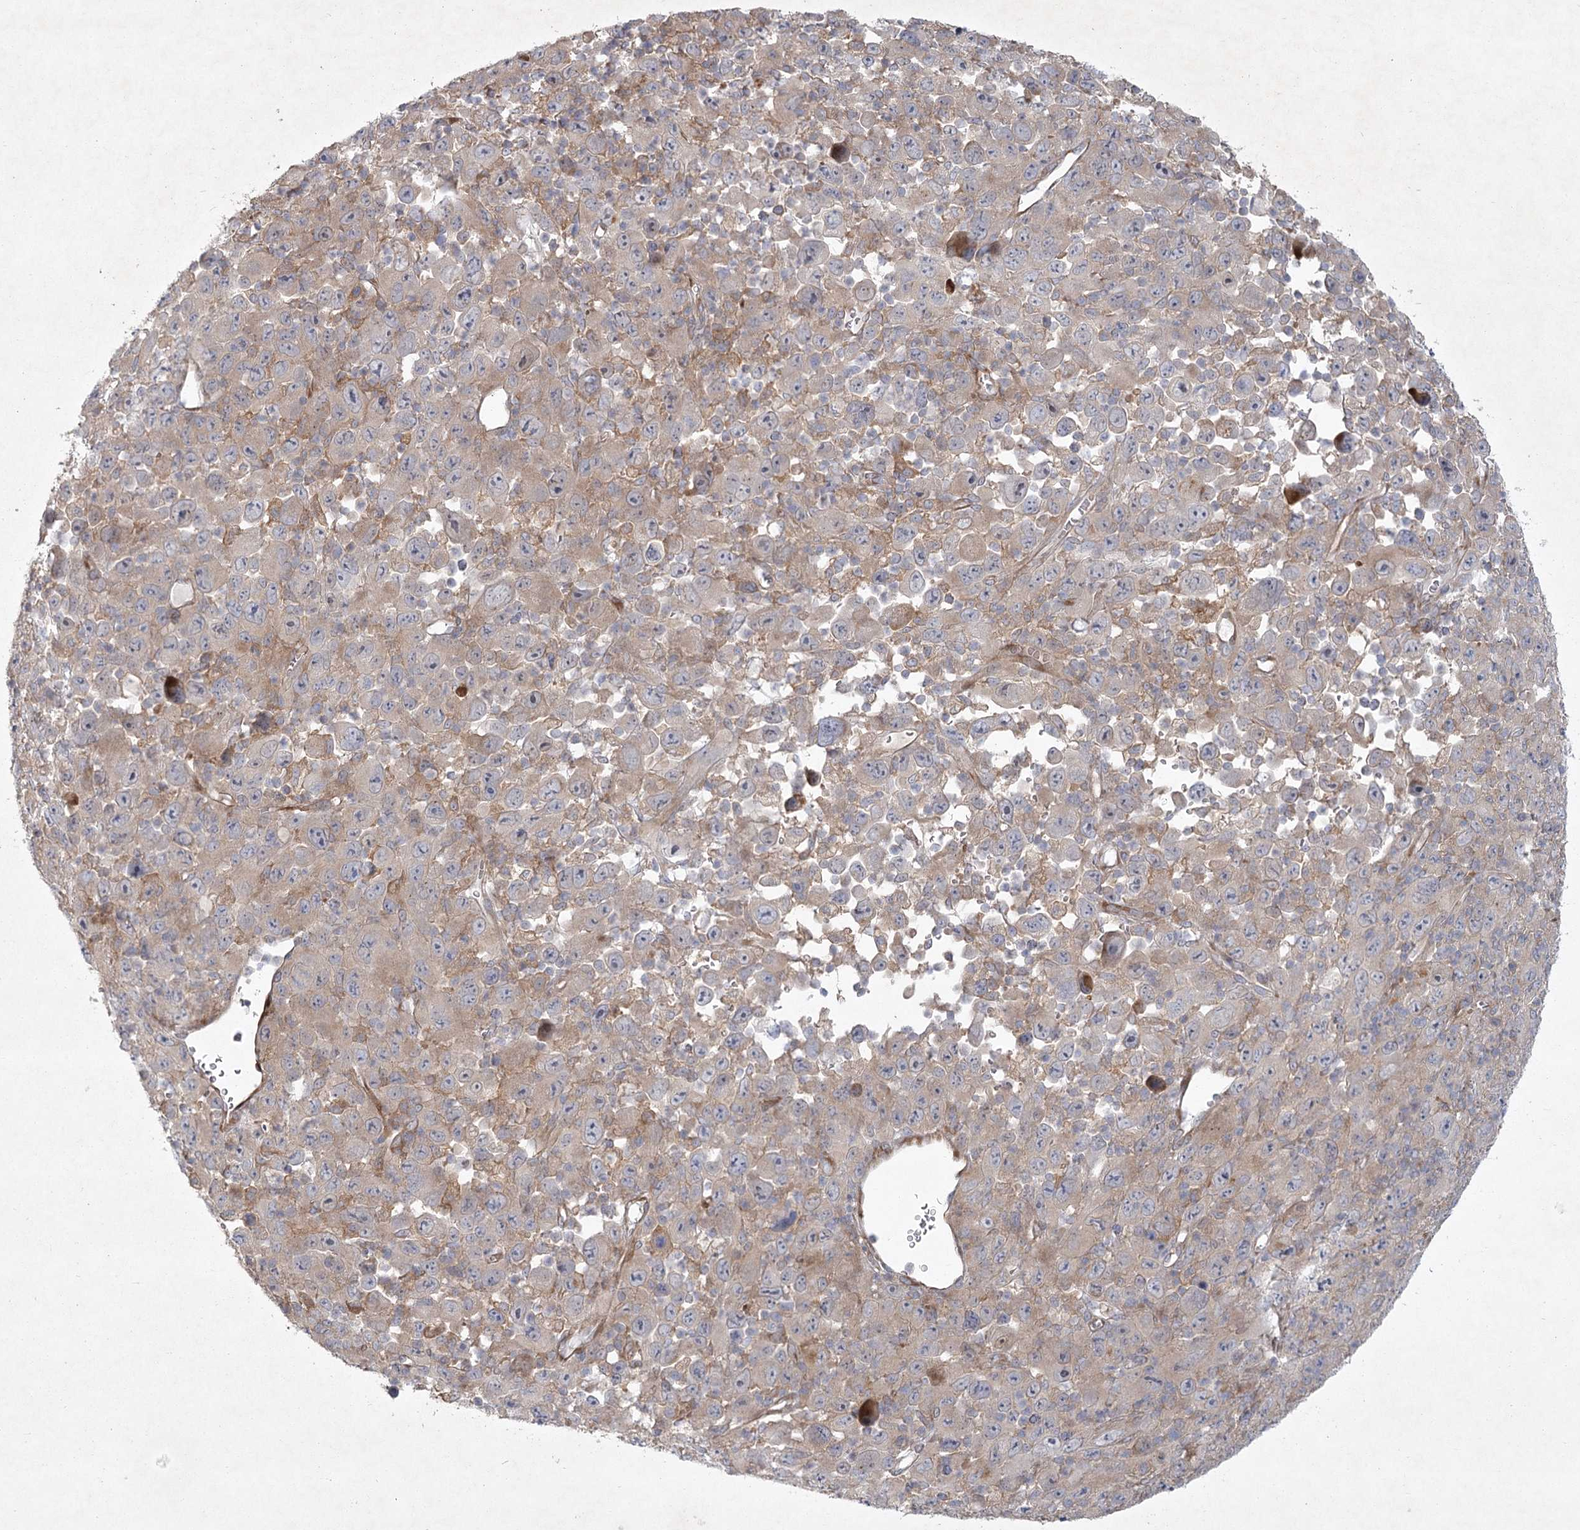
{"staining": {"intensity": "weak", "quantity": "25%-75%", "location": "cytoplasmic/membranous"}, "tissue": "melanoma", "cell_type": "Tumor cells", "image_type": "cancer", "snomed": [{"axis": "morphology", "description": "Malignant melanoma, Metastatic site"}, {"axis": "topography", "description": "Skin"}], "caption": "Immunohistochemistry staining of malignant melanoma (metastatic site), which displays low levels of weak cytoplasmic/membranous expression in approximately 25%-75% of tumor cells indicating weak cytoplasmic/membranous protein staining. The staining was performed using DAB (brown) for protein detection and nuclei were counterstained in hematoxylin (blue).", "gene": "FAM110C", "patient": {"sex": "female", "age": 56}}